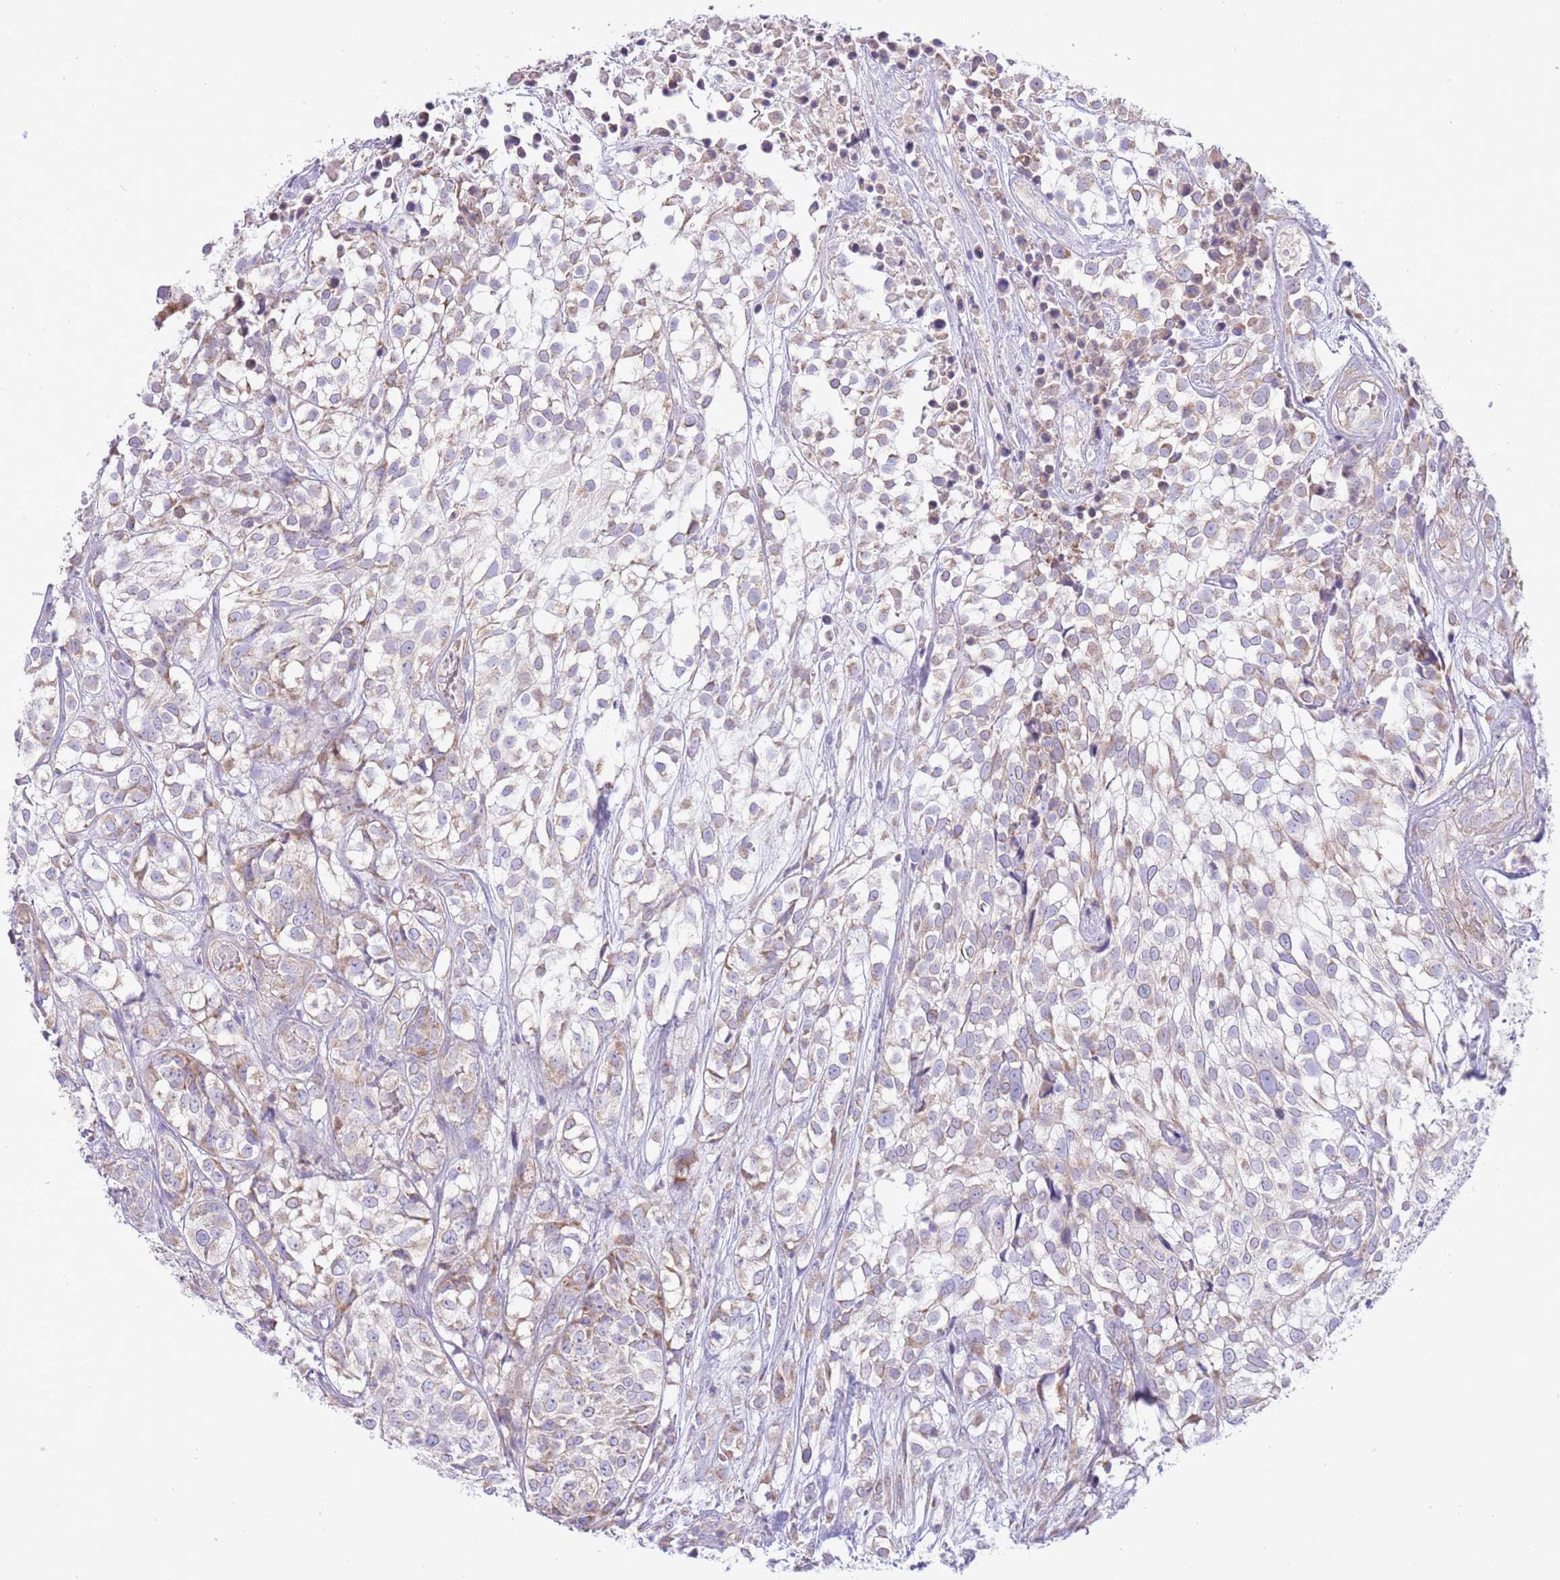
{"staining": {"intensity": "weak", "quantity": "<25%", "location": "cytoplasmic/membranous"}, "tissue": "urothelial cancer", "cell_type": "Tumor cells", "image_type": "cancer", "snomed": [{"axis": "morphology", "description": "Urothelial carcinoma, High grade"}, {"axis": "topography", "description": "Urinary bladder"}], "caption": "This is a micrograph of IHC staining of urothelial cancer, which shows no expression in tumor cells.", "gene": "OAZ2", "patient": {"sex": "male", "age": 56}}